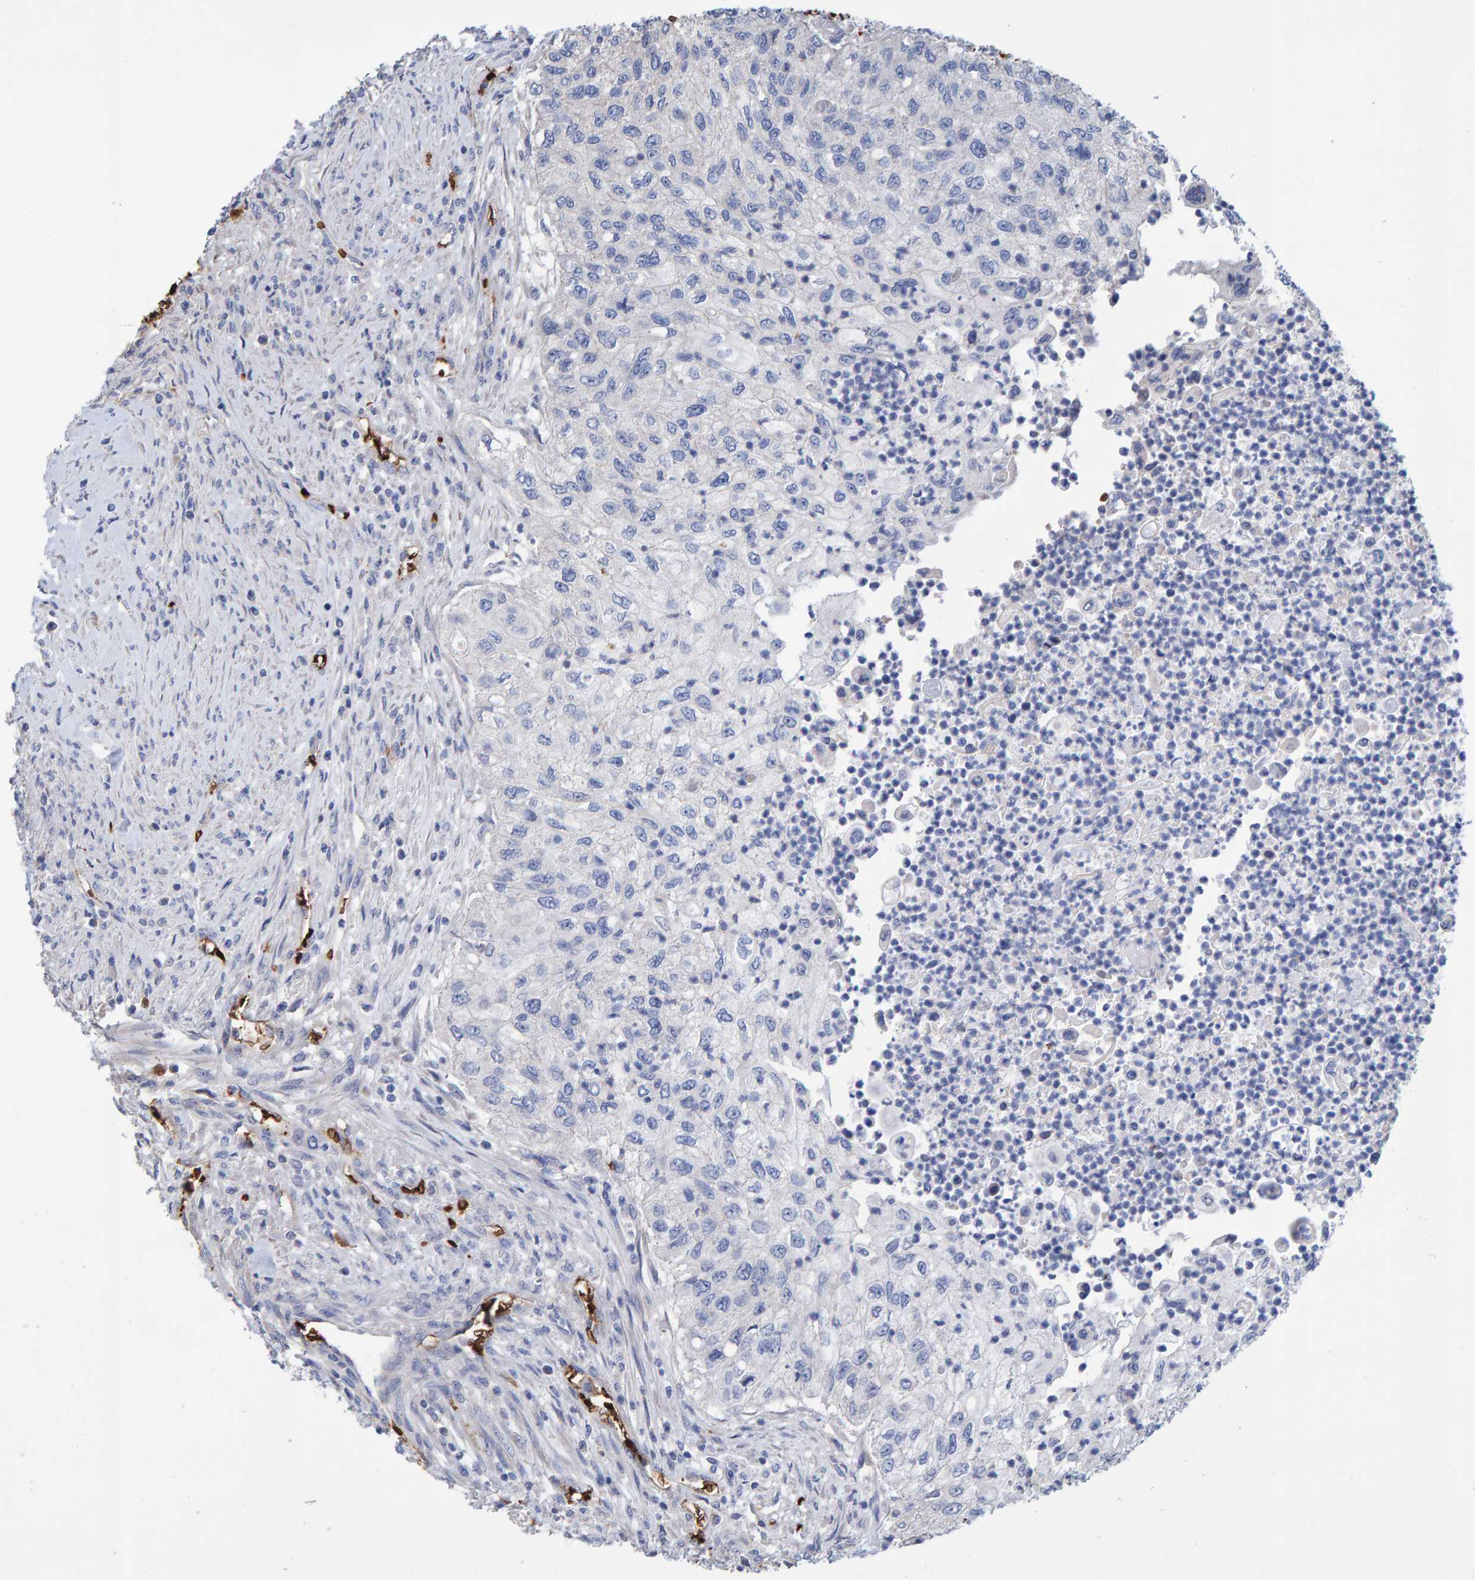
{"staining": {"intensity": "negative", "quantity": "none", "location": "none"}, "tissue": "urothelial cancer", "cell_type": "Tumor cells", "image_type": "cancer", "snomed": [{"axis": "morphology", "description": "Urothelial carcinoma, High grade"}, {"axis": "topography", "description": "Urinary bladder"}], "caption": "Photomicrograph shows no protein expression in tumor cells of urothelial cancer tissue. (DAB IHC visualized using brightfield microscopy, high magnification).", "gene": "VPS9D1", "patient": {"sex": "female", "age": 60}}